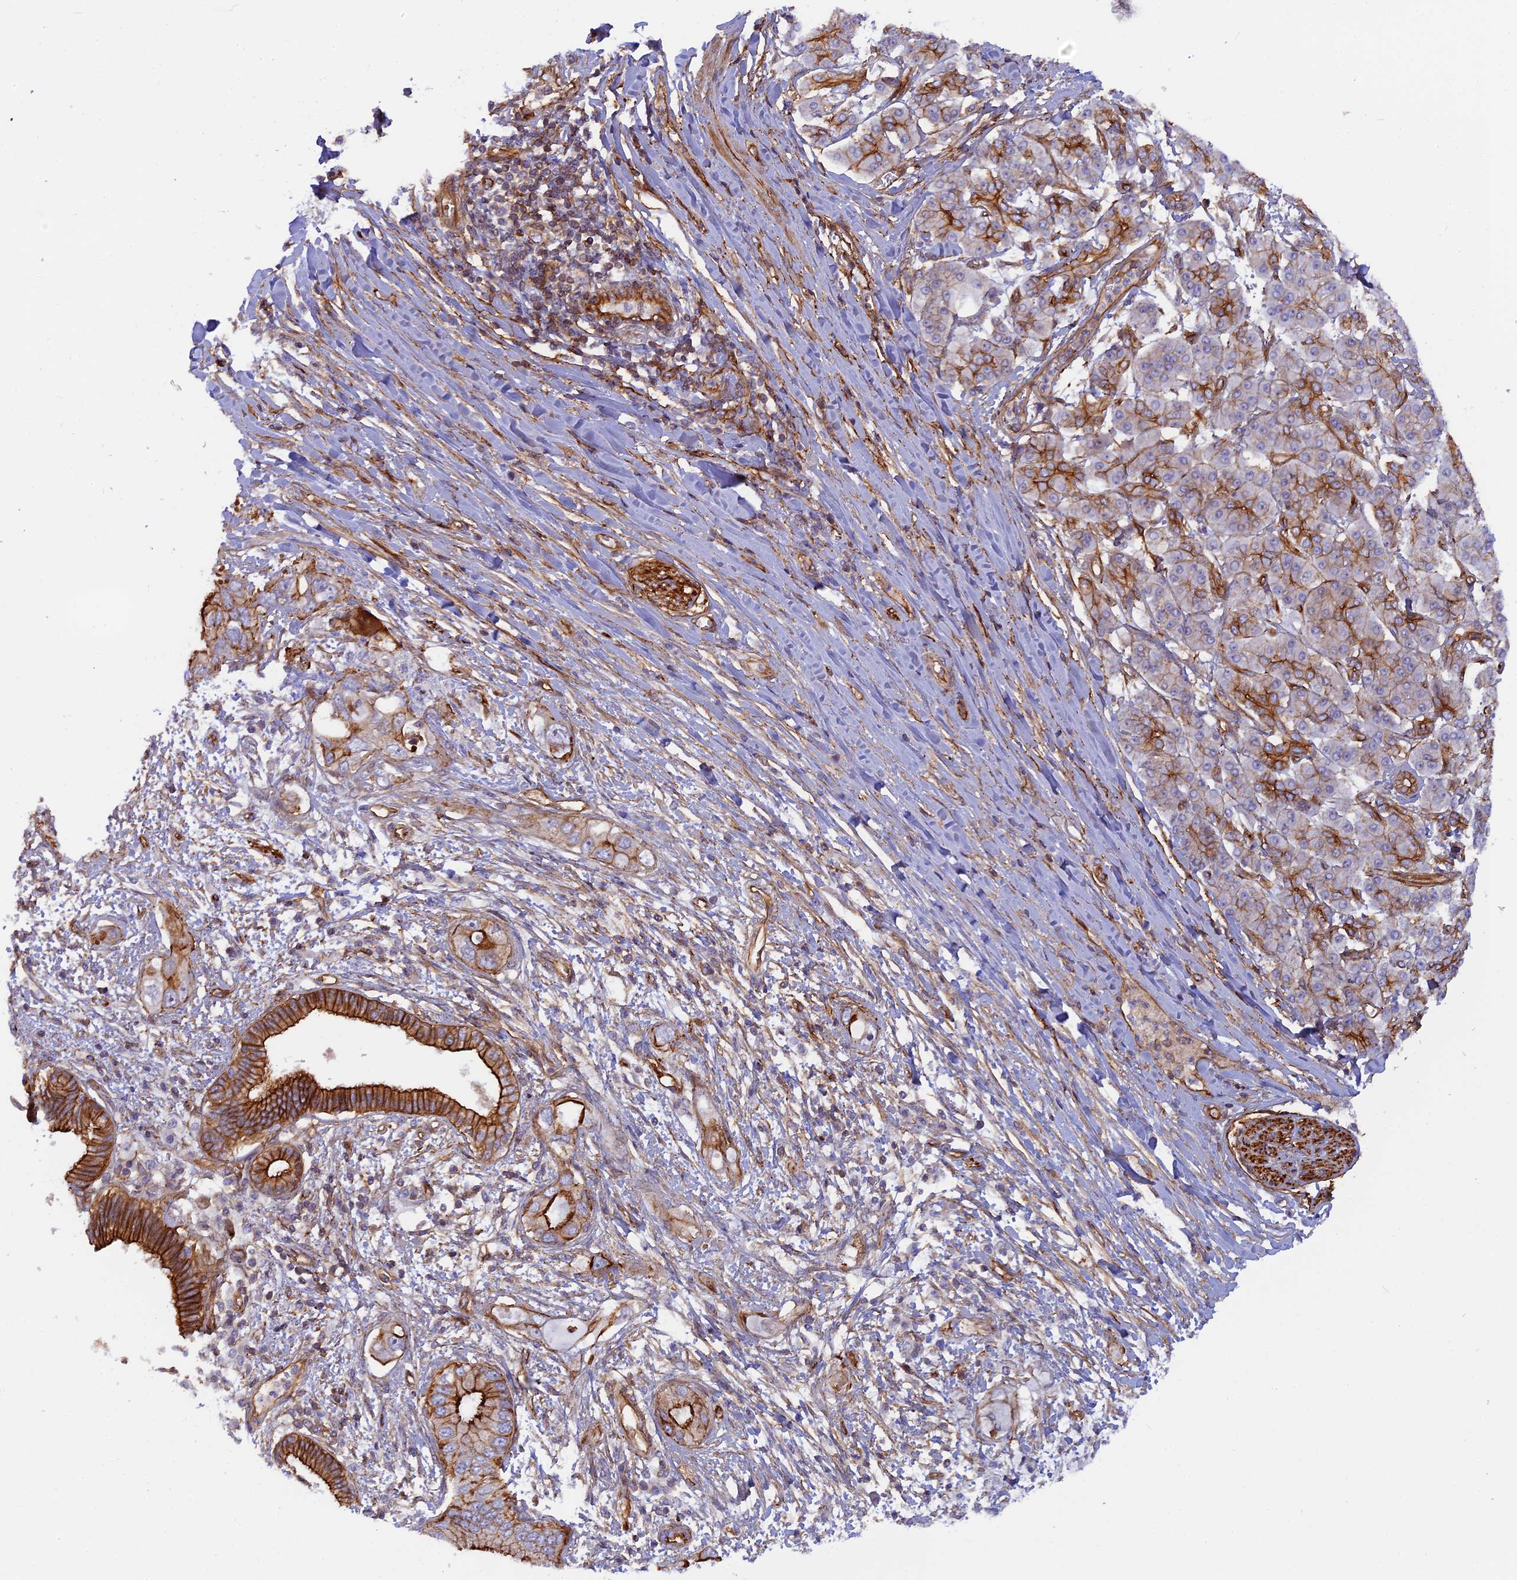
{"staining": {"intensity": "moderate", "quantity": "25%-75%", "location": "cytoplasmic/membranous"}, "tissue": "pancreatic cancer", "cell_type": "Tumor cells", "image_type": "cancer", "snomed": [{"axis": "morphology", "description": "Inflammation, NOS"}, {"axis": "morphology", "description": "Adenocarcinoma, NOS"}, {"axis": "topography", "description": "Pancreas"}], "caption": "Adenocarcinoma (pancreatic) stained with a brown dye displays moderate cytoplasmic/membranous positive positivity in about 25%-75% of tumor cells.", "gene": "CNBD2", "patient": {"sex": "female", "age": 56}}